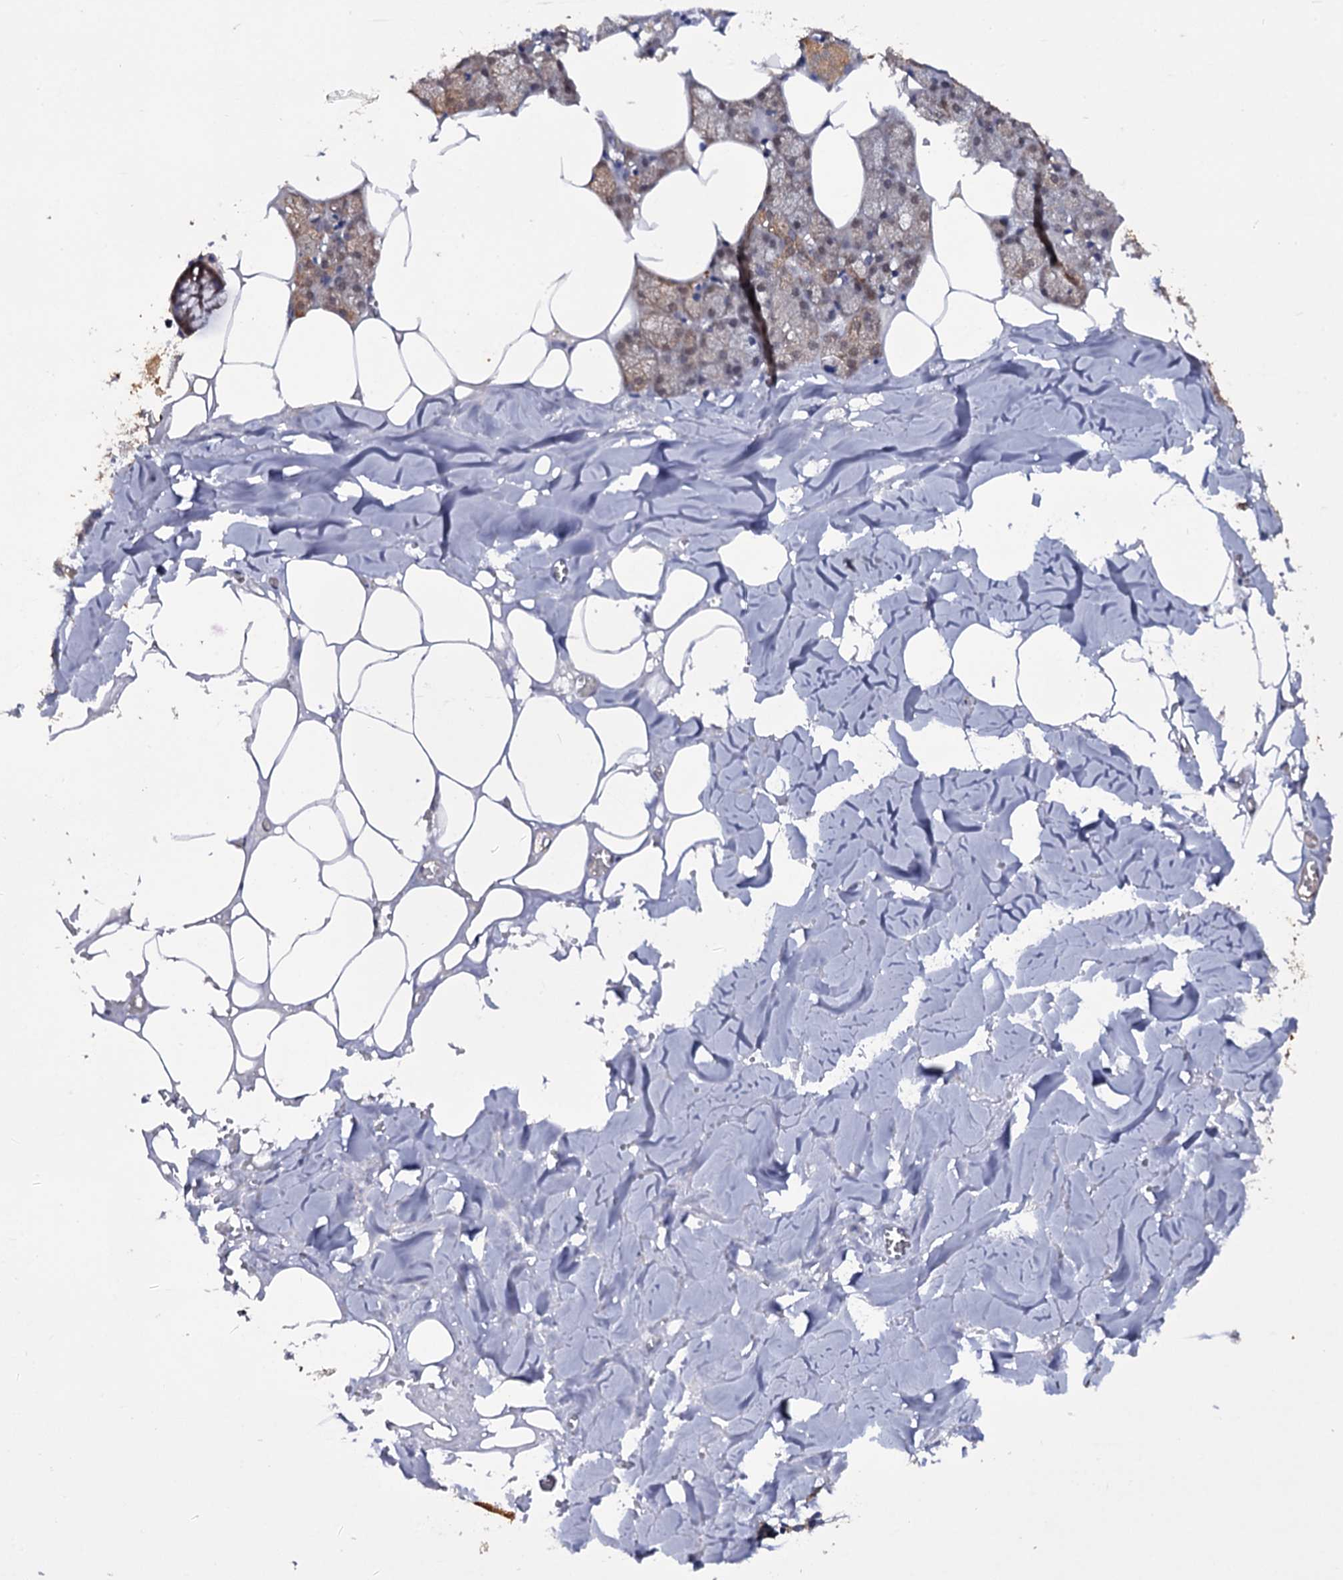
{"staining": {"intensity": "moderate", "quantity": "25%-75%", "location": "cytoplasmic/membranous,nuclear"}, "tissue": "salivary gland", "cell_type": "Glandular cells", "image_type": "normal", "snomed": [{"axis": "morphology", "description": "Normal tissue, NOS"}, {"axis": "topography", "description": "Salivary gland"}], "caption": "Immunohistochemical staining of unremarkable human salivary gland shows medium levels of moderate cytoplasmic/membranous,nuclear staining in approximately 25%-75% of glandular cells.", "gene": "CRYL1", "patient": {"sex": "male", "age": 62}}